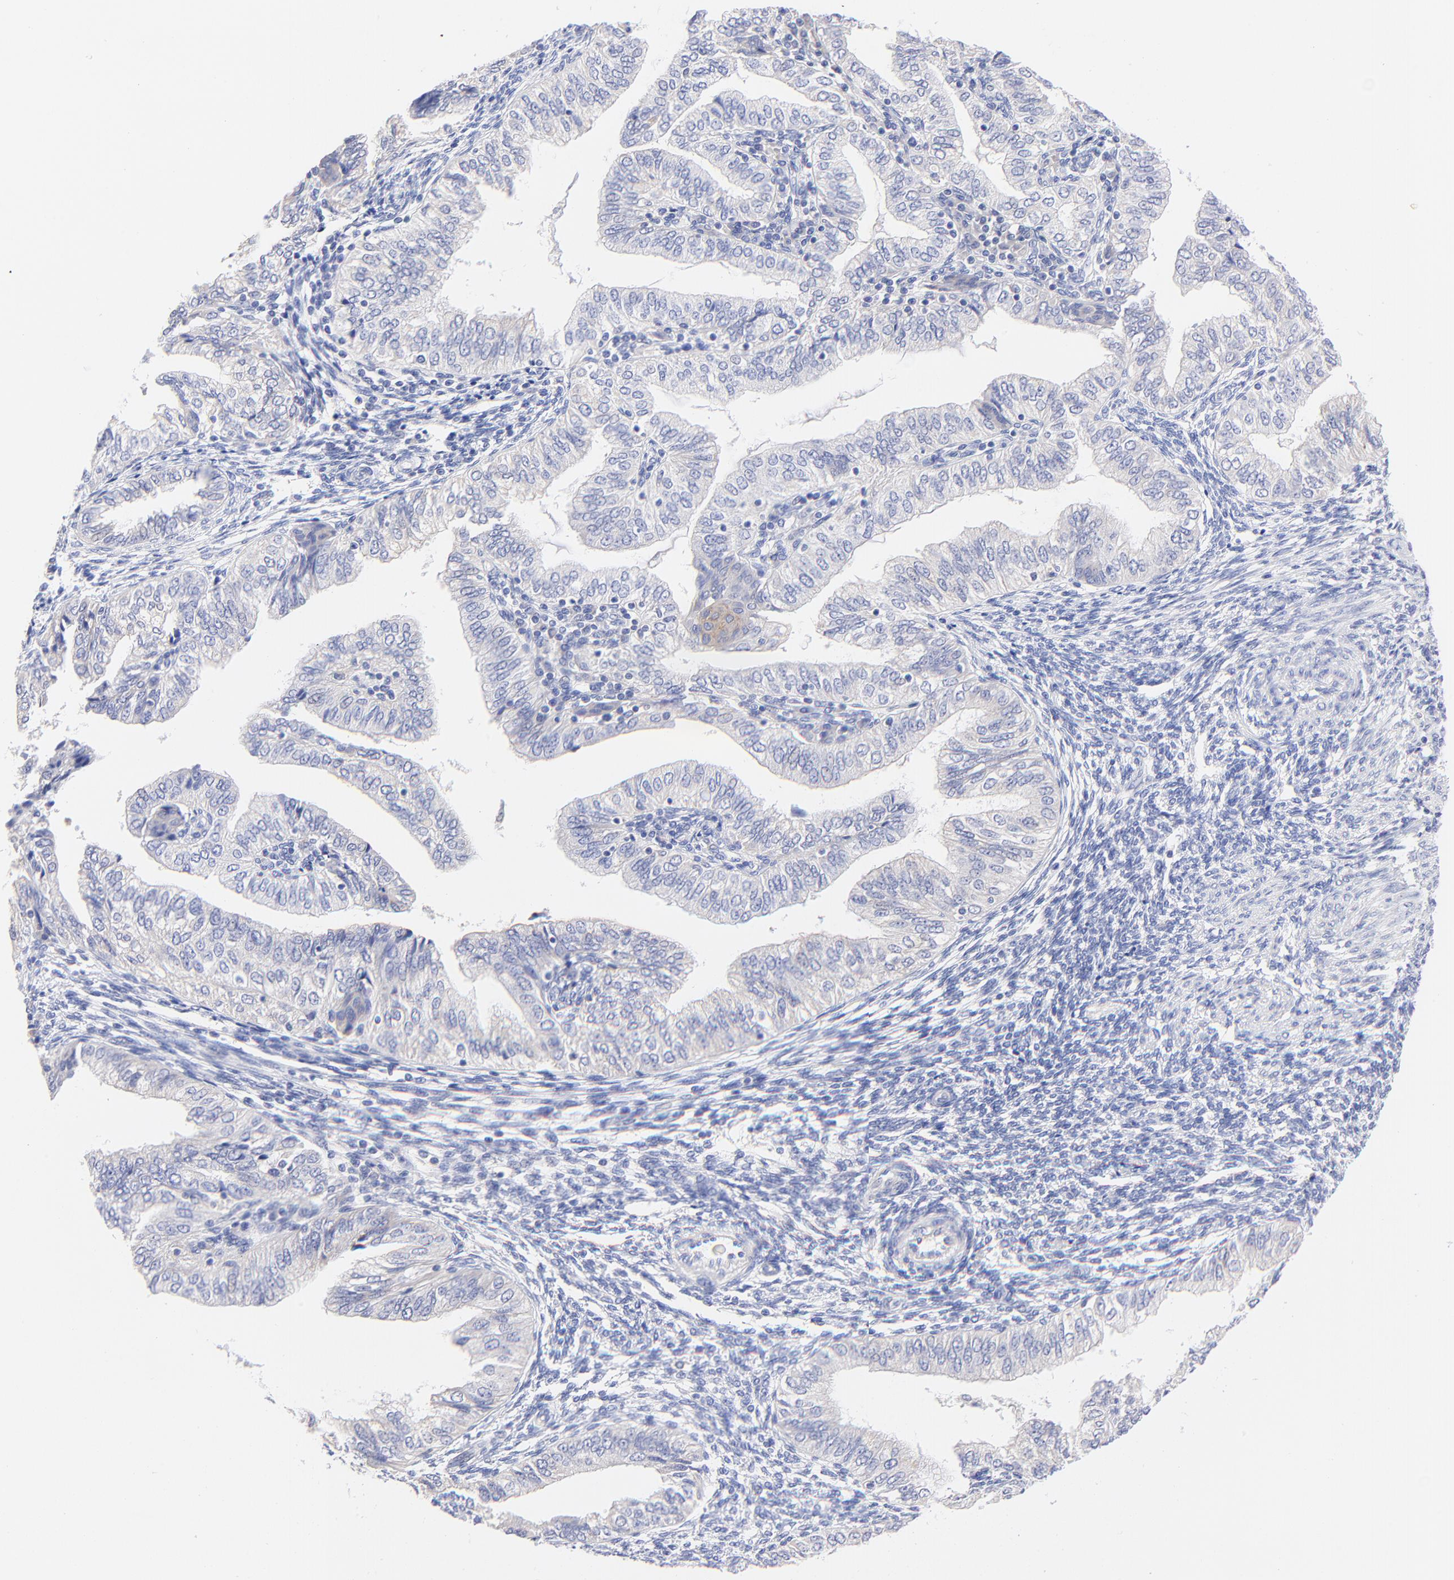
{"staining": {"intensity": "weak", "quantity": "<25%", "location": "cytoplasmic/membranous"}, "tissue": "endometrial cancer", "cell_type": "Tumor cells", "image_type": "cancer", "snomed": [{"axis": "morphology", "description": "Adenocarcinoma, NOS"}, {"axis": "topography", "description": "Endometrium"}], "caption": "Endometrial adenocarcinoma stained for a protein using IHC displays no positivity tumor cells.", "gene": "EBP", "patient": {"sex": "female", "age": 51}}